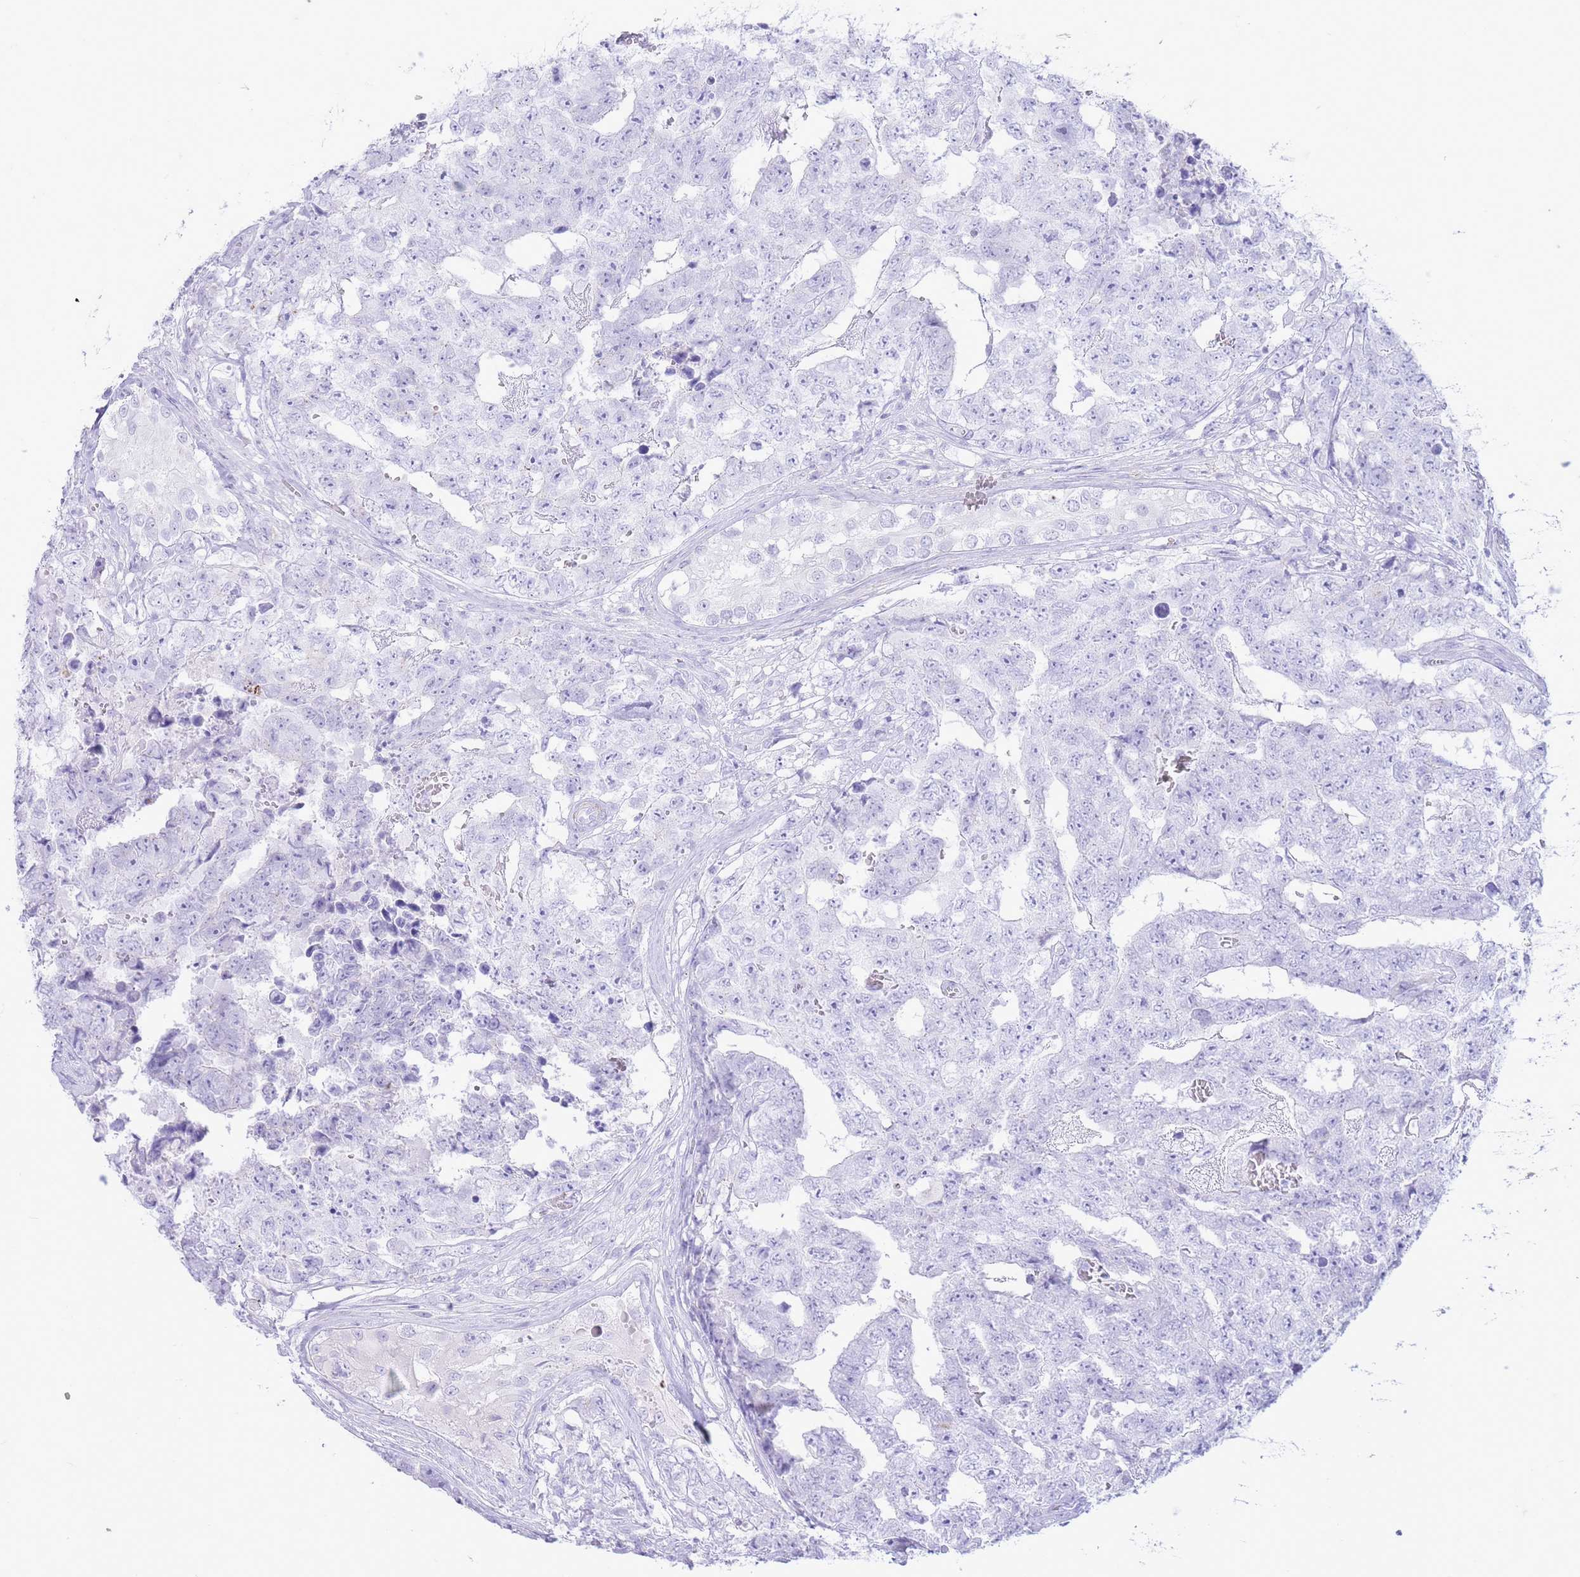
{"staining": {"intensity": "negative", "quantity": "none", "location": "none"}, "tissue": "testis cancer", "cell_type": "Tumor cells", "image_type": "cancer", "snomed": [{"axis": "morphology", "description": "Carcinoma, Embryonal, NOS"}, {"axis": "topography", "description": "Testis"}], "caption": "Histopathology image shows no protein positivity in tumor cells of embryonal carcinoma (testis) tissue.", "gene": "VWA8", "patient": {"sex": "male", "age": 25}}